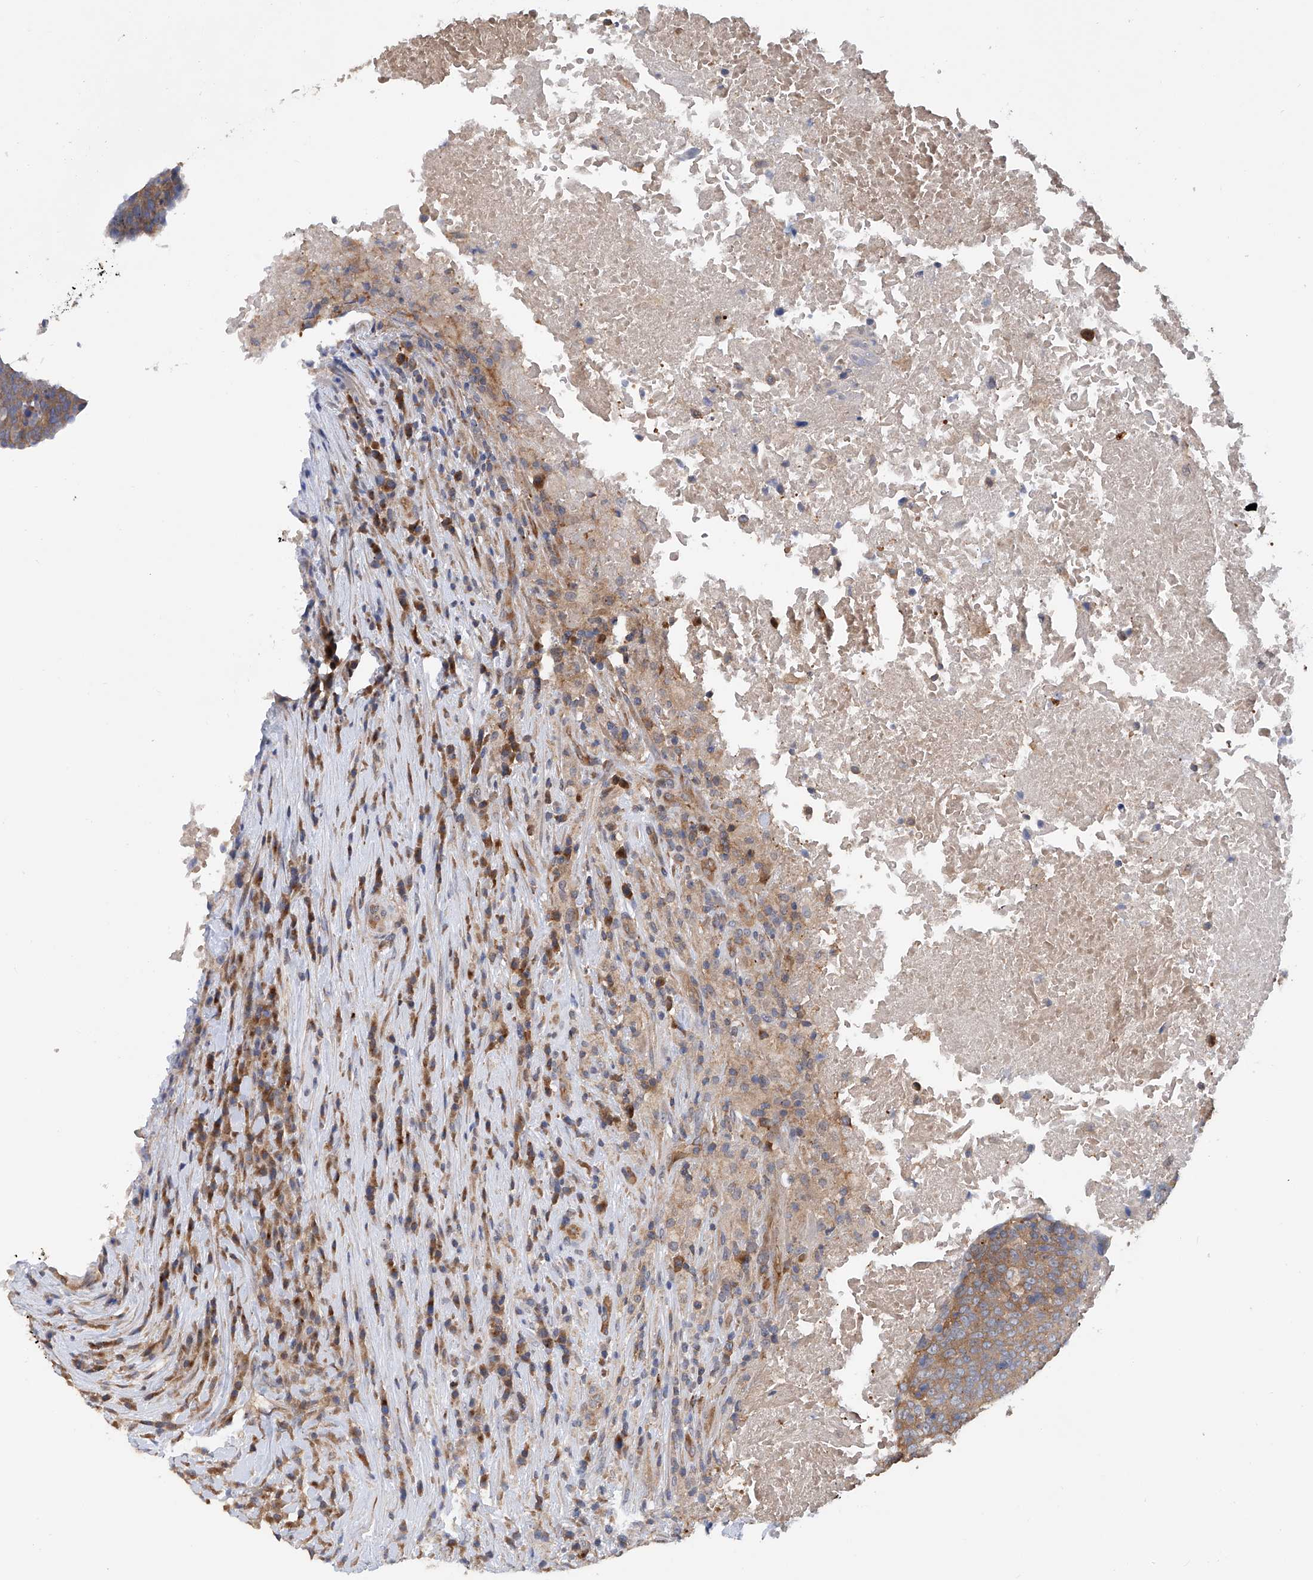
{"staining": {"intensity": "moderate", "quantity": ">75%", "location": "cytoplasmic/membranous"}, "tissue": "head and neck cancer", "cell_type": "Tumor cells", "image_type": "cancer", "snomed": [{"axis": "morphology", "description": "Squamous cell carcinoma, NOS"}, {"axis": "morphology", "description": "Squamous cell carcinoma, metastatic, NOS"}, {"axis": "topography", "description": "Lymph node"}, {"axis": "topography", "description": "Head-Neck"}], "caption": "Moderate cytoplasmic/membranous protein staining is appreciated in about >75% of tumor cells in head and neck metastatic squamous cell carcinoma.", "gene": "NUDT17", "patient": {"sex": "male", "age": 62}}